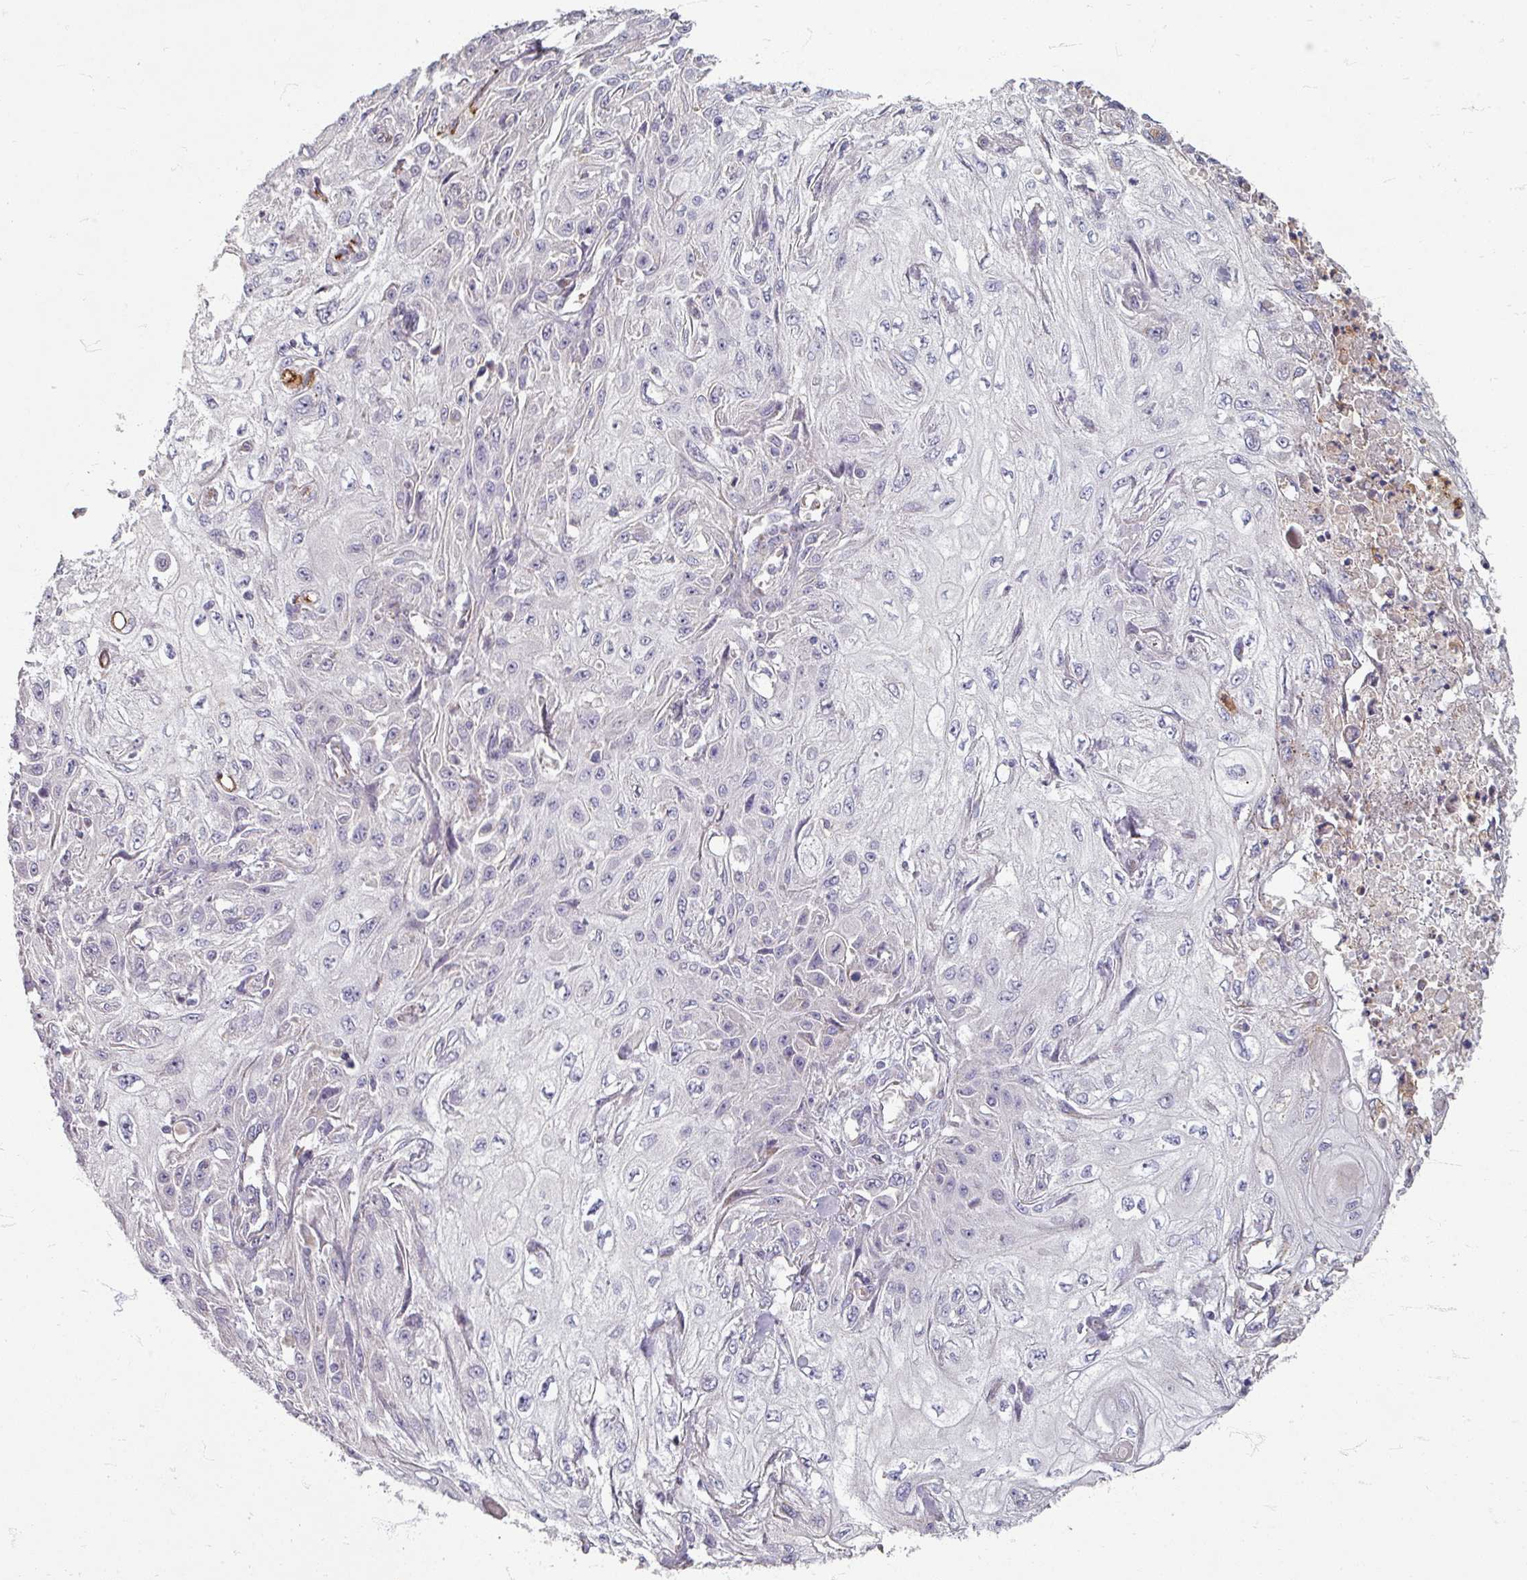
{"staining": {"intensity": "negative", "quantity": "none", "location": "none"}, "tissue": "skin cancer", "cell_type": "Tumor cells", "image_type": "cancer", "snomed": [{"axis": "morphology", "description": "Squamous cell carcinoma, NOS"}, {"axis": "morphology", "description": "Squamous cell carcinoma, metastatic, NOS"}, {"axis": "topography", "description": "Skin"}, {"axis": "topography", "description": "Lymph node"}], "caption": "This is an IHC histopathology image of squamous cell carcinoma (skin). There is no staining in tumor cells.", "gene": "GABARAPL1", "patient": {"sex": "male", "age": 75}}